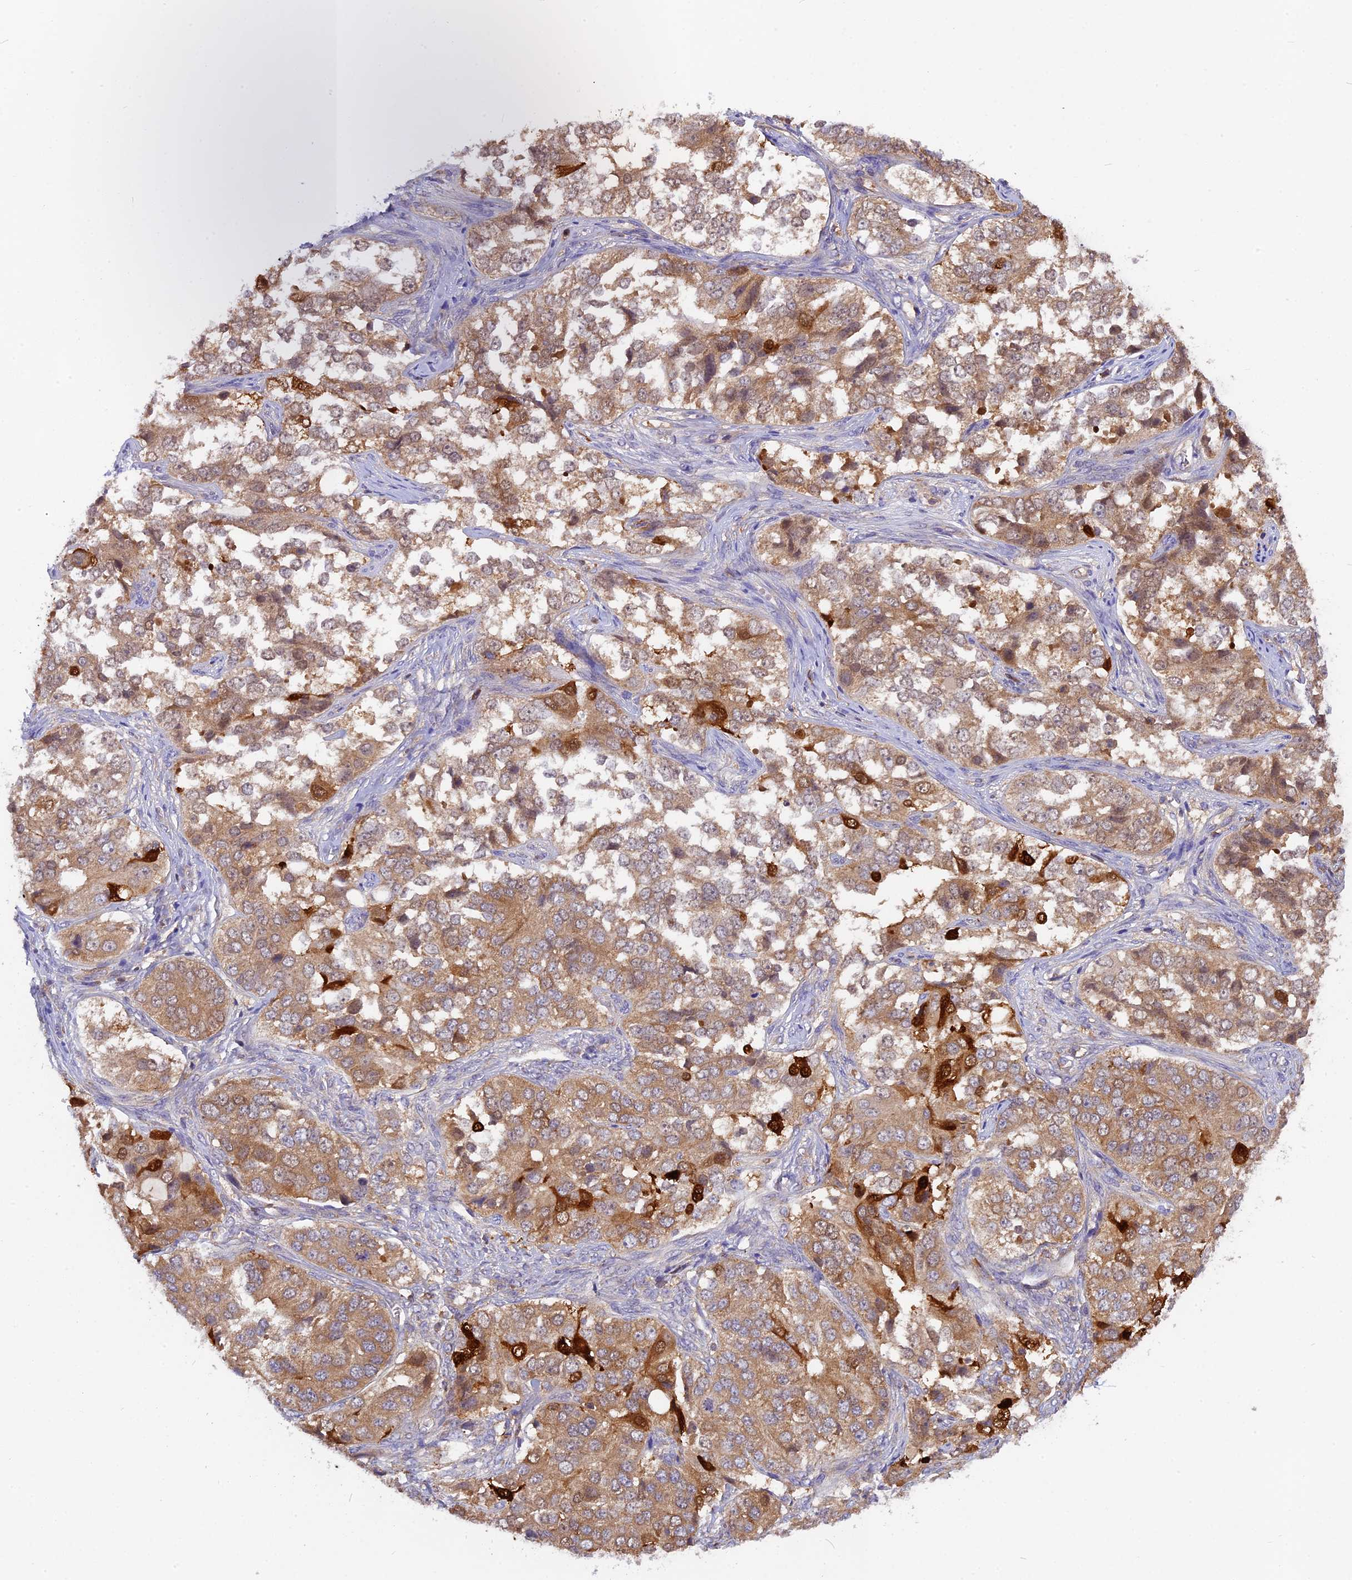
{"staining": {"intensity": "moderate", "quantity": ">75%", "location": "cytoplasmic/membranous"}, "tissue": "ovarian cancer", "cell_type": "Tumor cells", "image_type": "cancer", "snomed": [{"axis": "morphology", "description": "Carcinoma, endometroid"}, {"axis": "topography", "description": "Ovary"}], "caption": "Protein staining shows moderate cytoplasmic/membranous positivity in about >75% of tumor cells in ovarian cancer. The staining was performed using DAB, with brown indicating positive protein expression. Nuclei are stained blue with hematoxylin.", "gene": "MYO9B", "patient": {"sex": "female", "age": 51}}